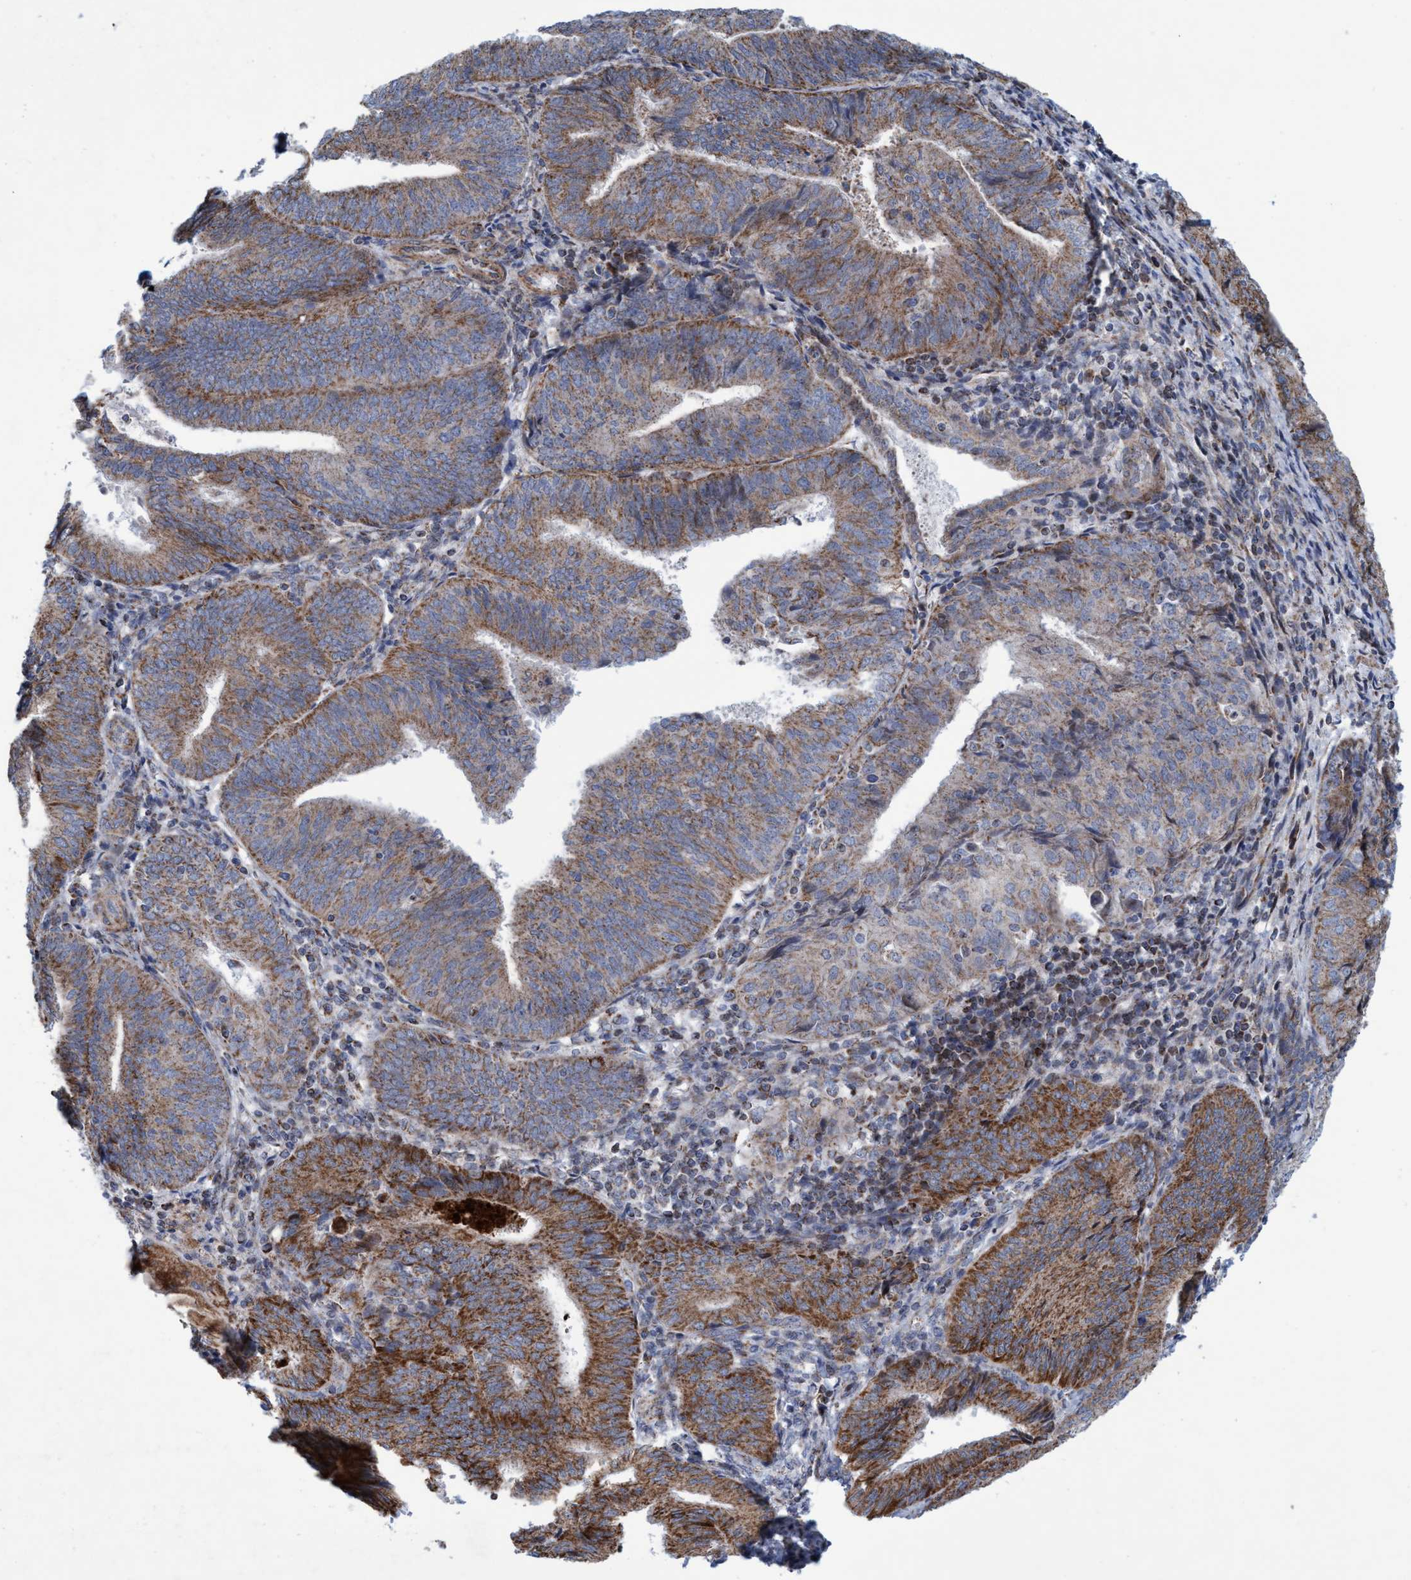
{"staining": {"intensity": "moderate", "quantity": ">75%", "location": "cytoplasmic/membranous"}, "tissue": "endometrial cancer", "cell_type": "Tumor cells", "image_type": "cancer", "snomed": [{"axis": "morphology", "description": "Adenocarcinoma, NOS"}, {"axis": "topography", "description": "Endometrium"}], "caption": "Human adenocarcinoma (endometrial) stained with a brown dye reveals moderate cytoplasmic/membranous positive expression in approximately >75% of tumor cells.", "gene": "POLR1F", "patient": {"sex": "female", "age": 81}}